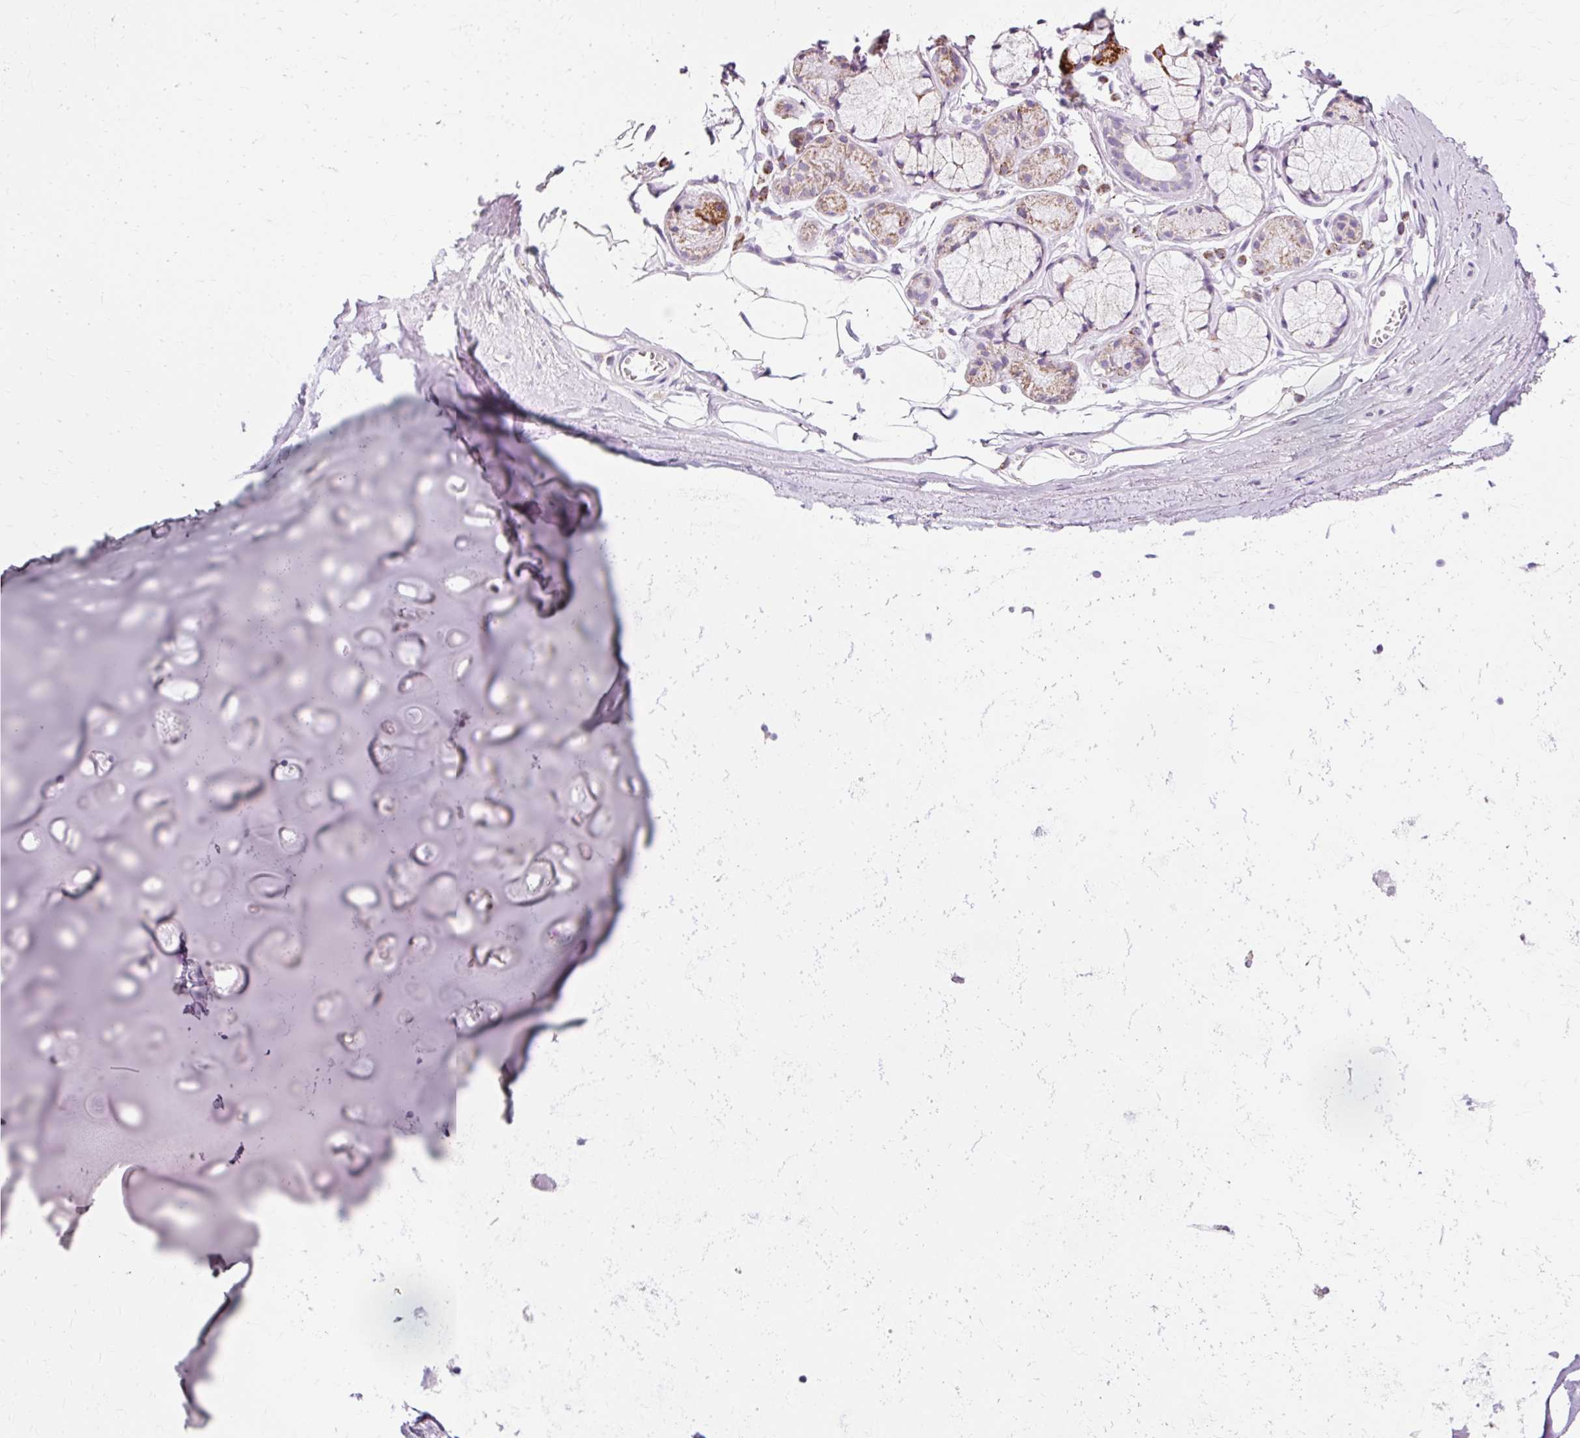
{"staining": {"intensity": "negative", "quantity": "none", "location": "none"}, "tissue": "adipose tissue", "cell_type": "Adipocytes", "image_type": "normal", "snomed": [{"axis": "morphology", "description": "Normal tissue, NOS"}, {"axis": "topography", "description": "Cartilage tissue"}, {"axis": "topography", "description": "Bronchus"}, {"axis": "topography", "description": "Peripheral nerve tissue"}], "caption": "Immunohistochemical staining of unremarkable adipose tissue exhibits no significant positivity in adipocytes.", "gene": "ATP5PO", "patient": {"sex": "female", "age": 59}}